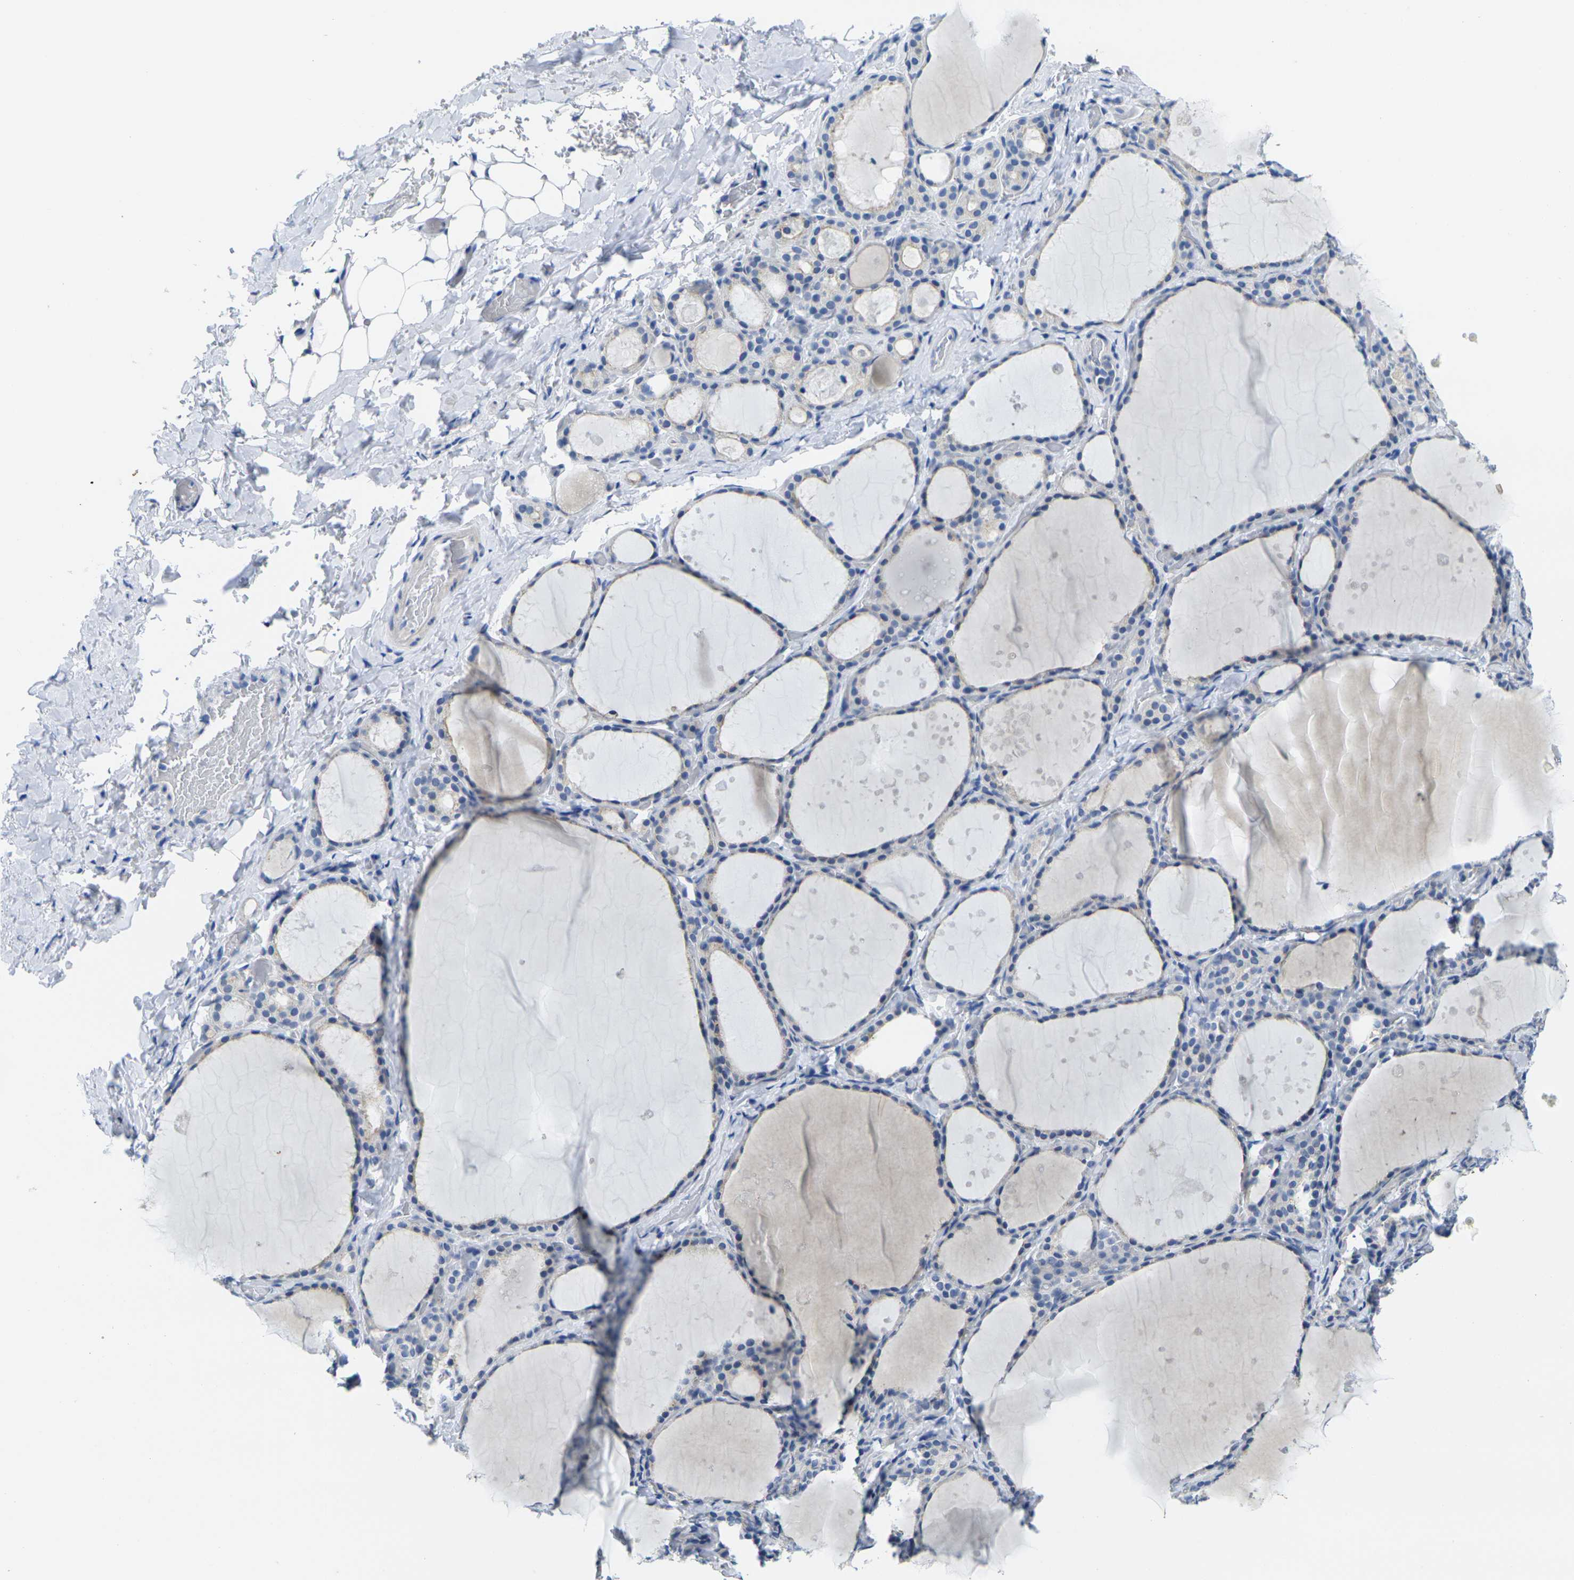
{"staining": {"intensity": "weak", "quantity": "<25%", "location": "cytoplasmic/membranous"}, "tissue": "thyroid gland", "cell_type": "Glandular cells", "image_type": "normal", "snomed": [{"axis": "morphology", "description": "Normal tissue, NOS"}, {"axis": "topography", "description": "Thyroid gland"}], "caption": "This photomicrograph is of benign thyroid gland stained with immunohistochemistry (IHC) to label a protein in brown with the nuclei are counter-stained blue. There is no positivity in glandular cells.", "gene": "CRK", "patient": {"sex": "female", "age": 44}}